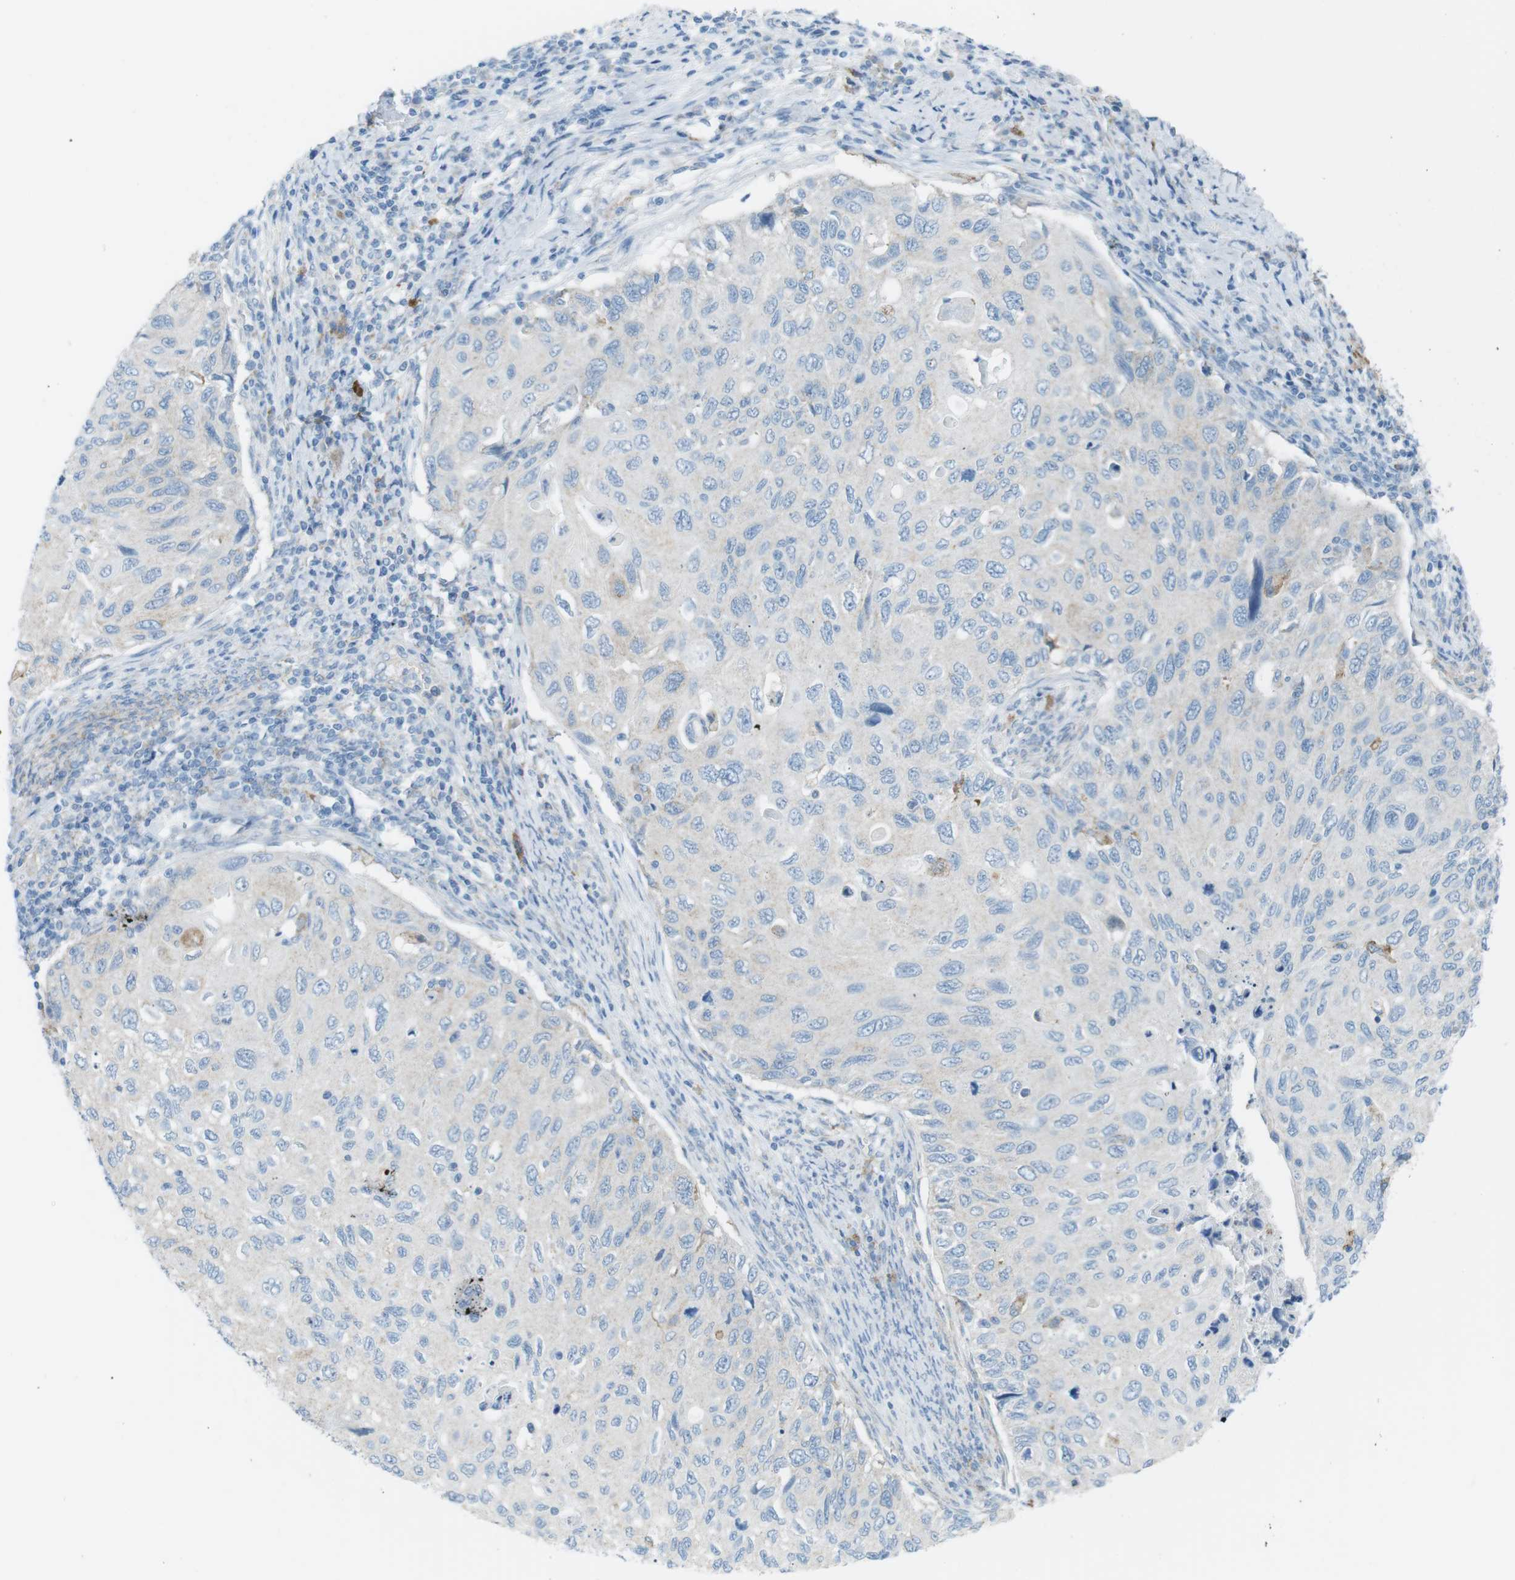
{"staining": {"intensity": "negative", "quantity": "none", "location": "none"}, "tissue": "cervical cancer", "cell_type": "Tumor cells", "image_type": "cancer", "snomed": [{"axis": "morphology", "description": "Squamous cell carcinoma, NOS"}, {"axis": "topography", "description": "Cervix"}], "caption": "Immunohistochemical staining of squamous cell carcinoma (cervical) reveals no significant positivity in tumor cells.", "gene": "VAMP1", "patient": {"sex": "female", "age": 70}}